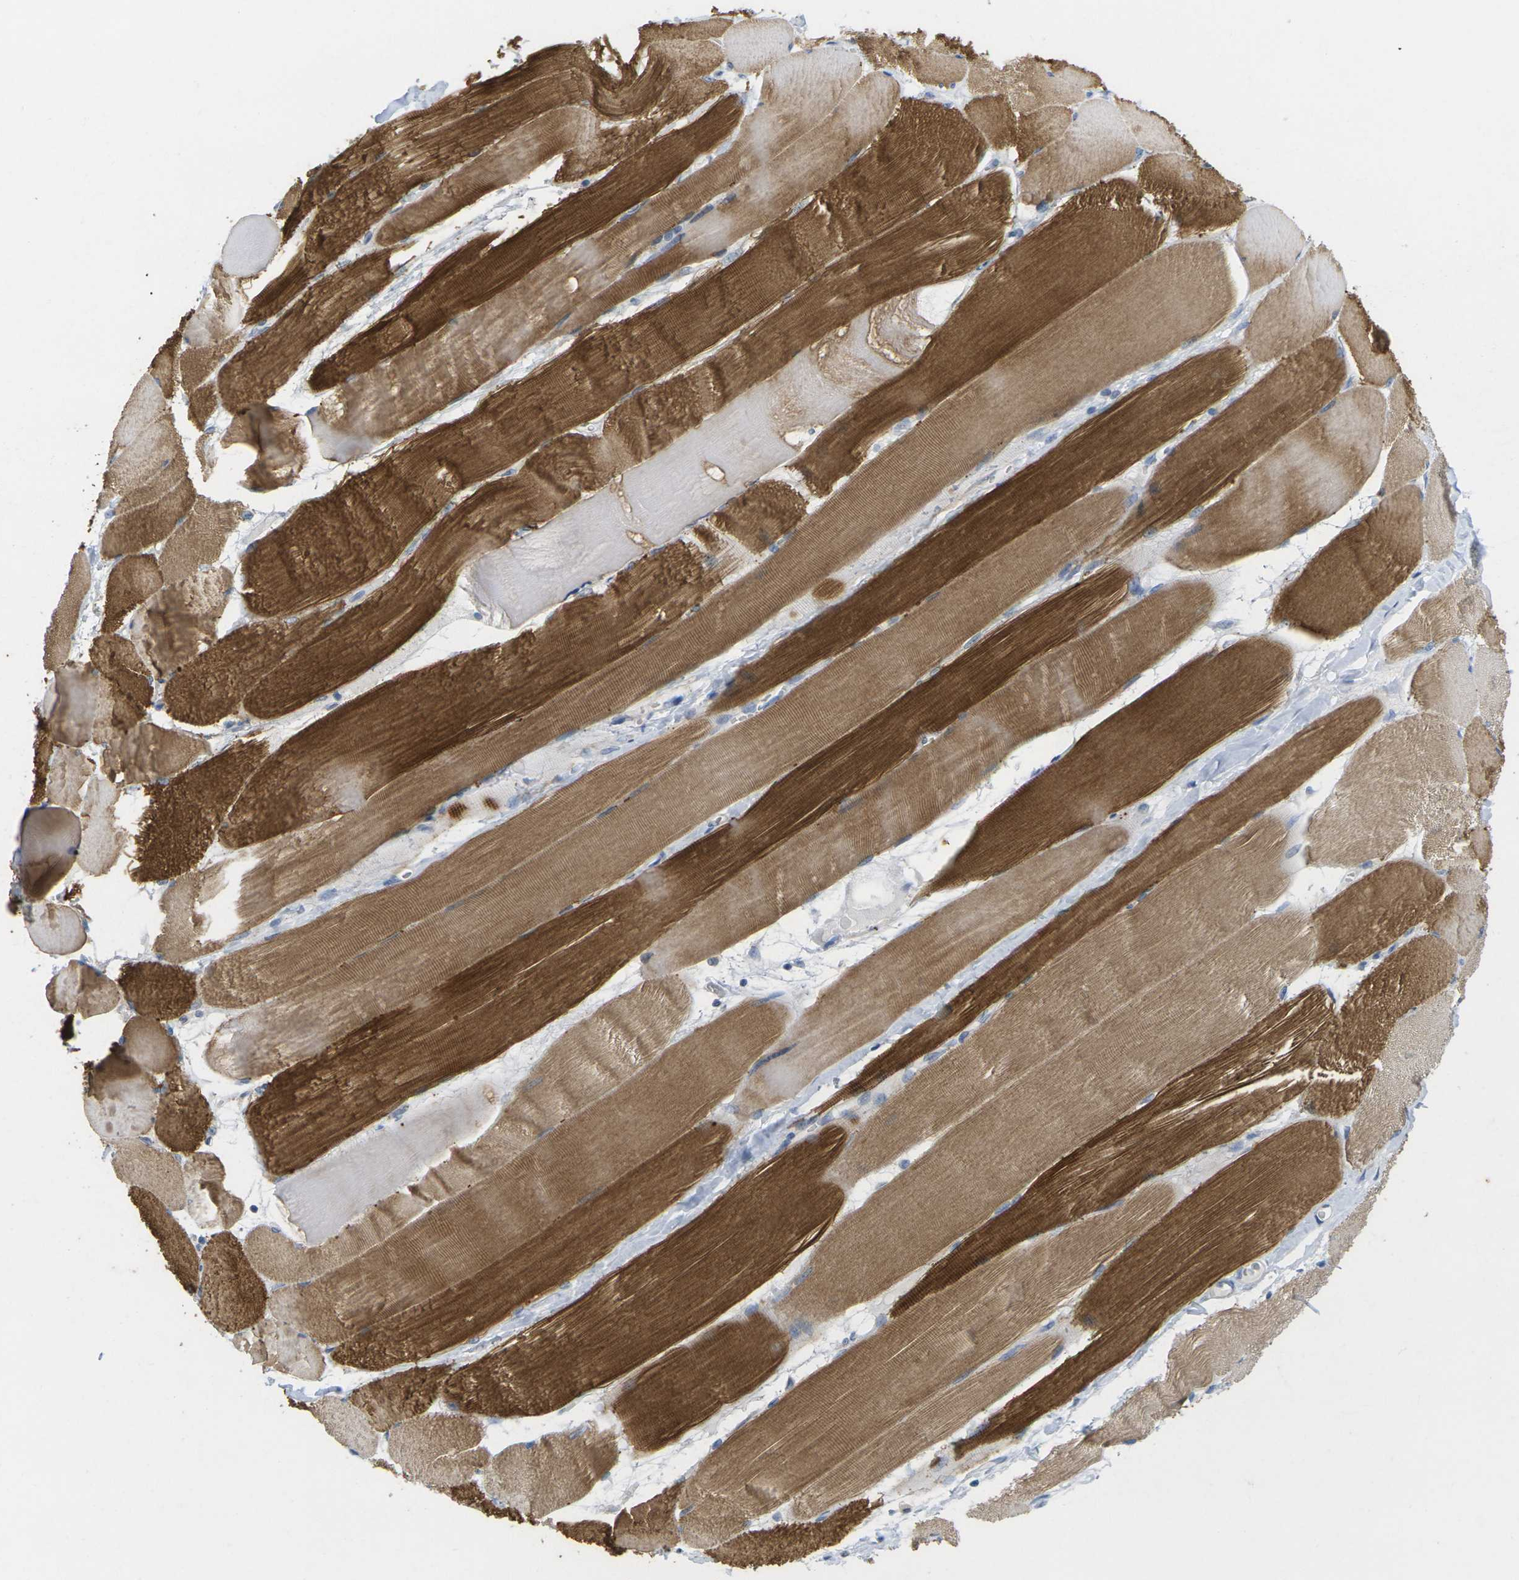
{"staining": {"intensity": "strong", "quantity": "25%-75%", "location": "cytoplasmic/membranous"}, "tissue": "skeletal muscle", "cell_type": "Myocytes", "image_type": "normal", "snomed": [{"axis": "morphology", "description": "Normal tissue, NOS"}, {"axis": "morphology", "description": "Squamous cell carcinoma, NOS"}, {"axis": "topography", "description": "Skeletal muscle"}], "caption": "Strong cytoplasmic/membranous protein positivity is appreciated in about 25%-75% of myocytes in skeletal muscle. Nuclei are stained in blue.", "gene": "TNNI3", "patient": {"sex": "male", "age": 51}}